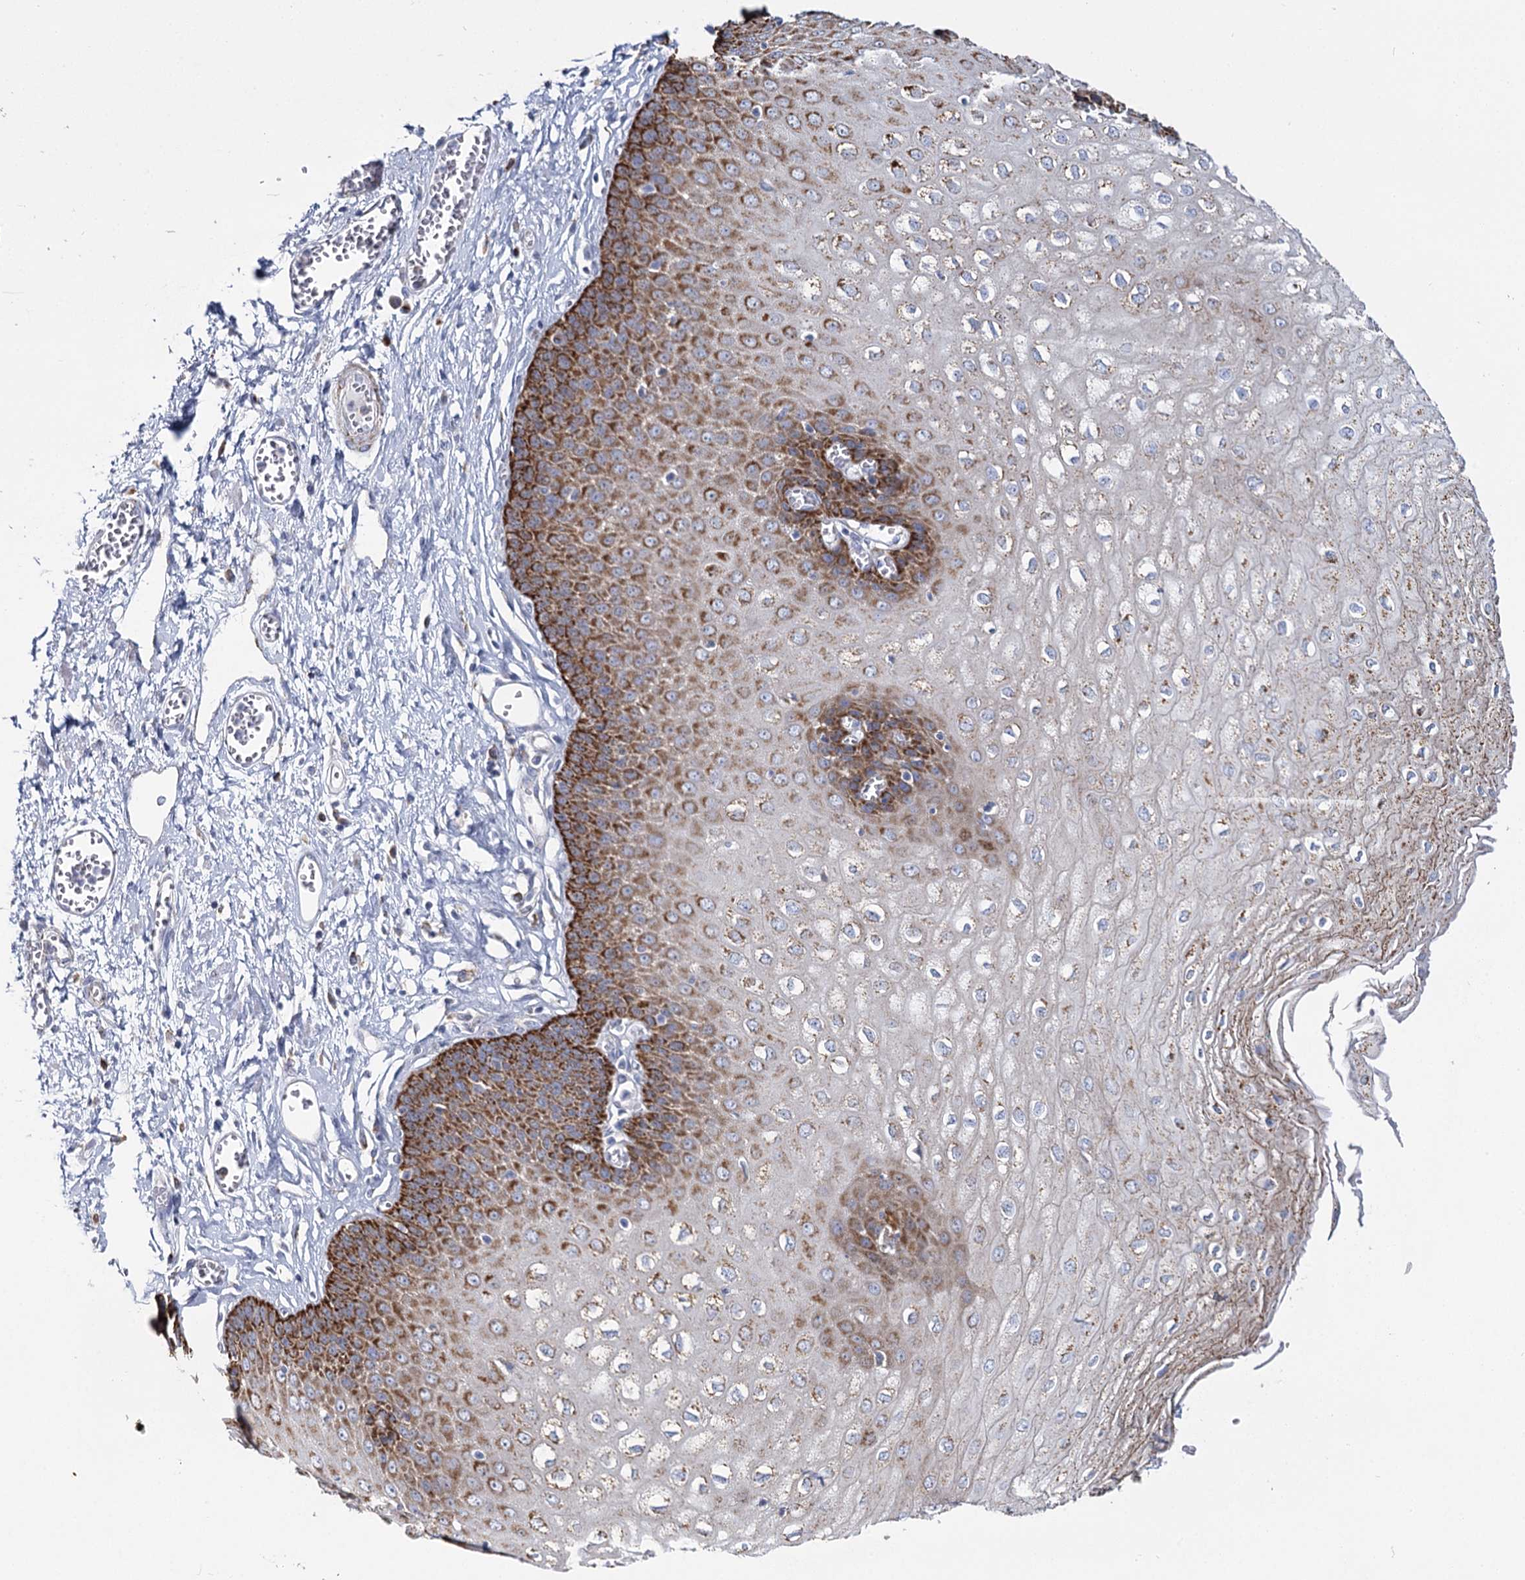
{"staining": {"intensity": "strong", "quantity": ">75%", "location": "cytoplasmic/membranous"}, "tissue": "esophagus", "cell_type": "Squamous epithelial cells", "image_type": "normal", "snomed": [{"axis": "morphology", "description": "Normal tissue, NOS"}, {"axis": "topography", "description": "Esophagus"}], "caption": "The histopathology image displays immunohistochemical staining of benign esophagus. There is strong cytoplasmic/membranous expression is identified in approximately >75% of squamous epithelial cells.", "gene": "THUMPD3", "patient": {"sex": "male", "age": 60}}